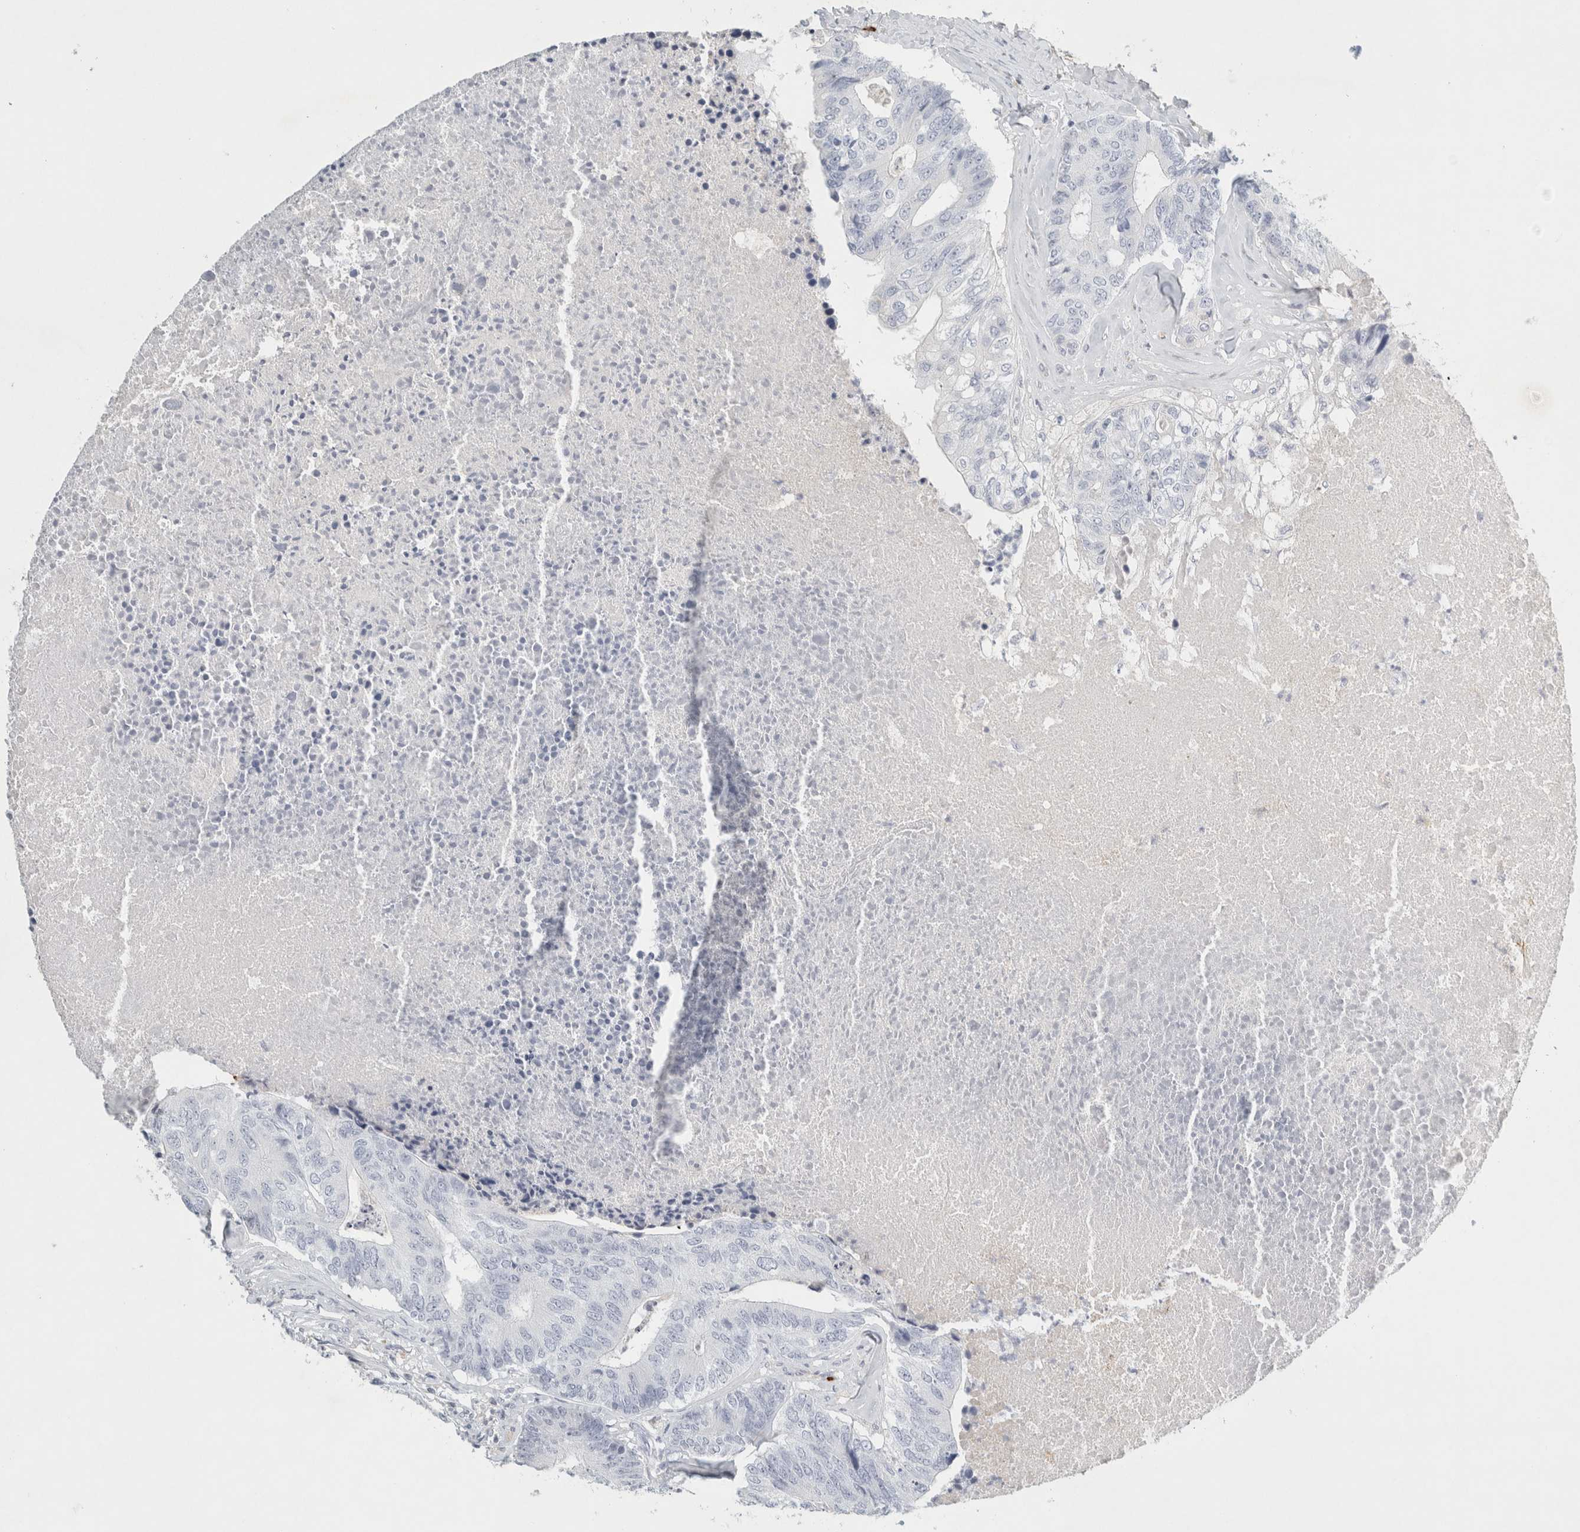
{"staining": {"intensity": "negative", "quantity": "none", "location": "none"}, "tissue": "colorectal cancer", "cell_type": "Tumor cells", "image_type": "cancer", "snomed": [{"axis": "morphology", "description": "Adenocarcinoma, NOS"}, {"axis": "topography", "description": "Colon"}], "caption": "This is an immunohistochemistry image of human adenocarcinoma (colorectal). There is no expression in tumor cells.", "gene": "FGL2", "patient": {"sex": "female", "age": 67}}